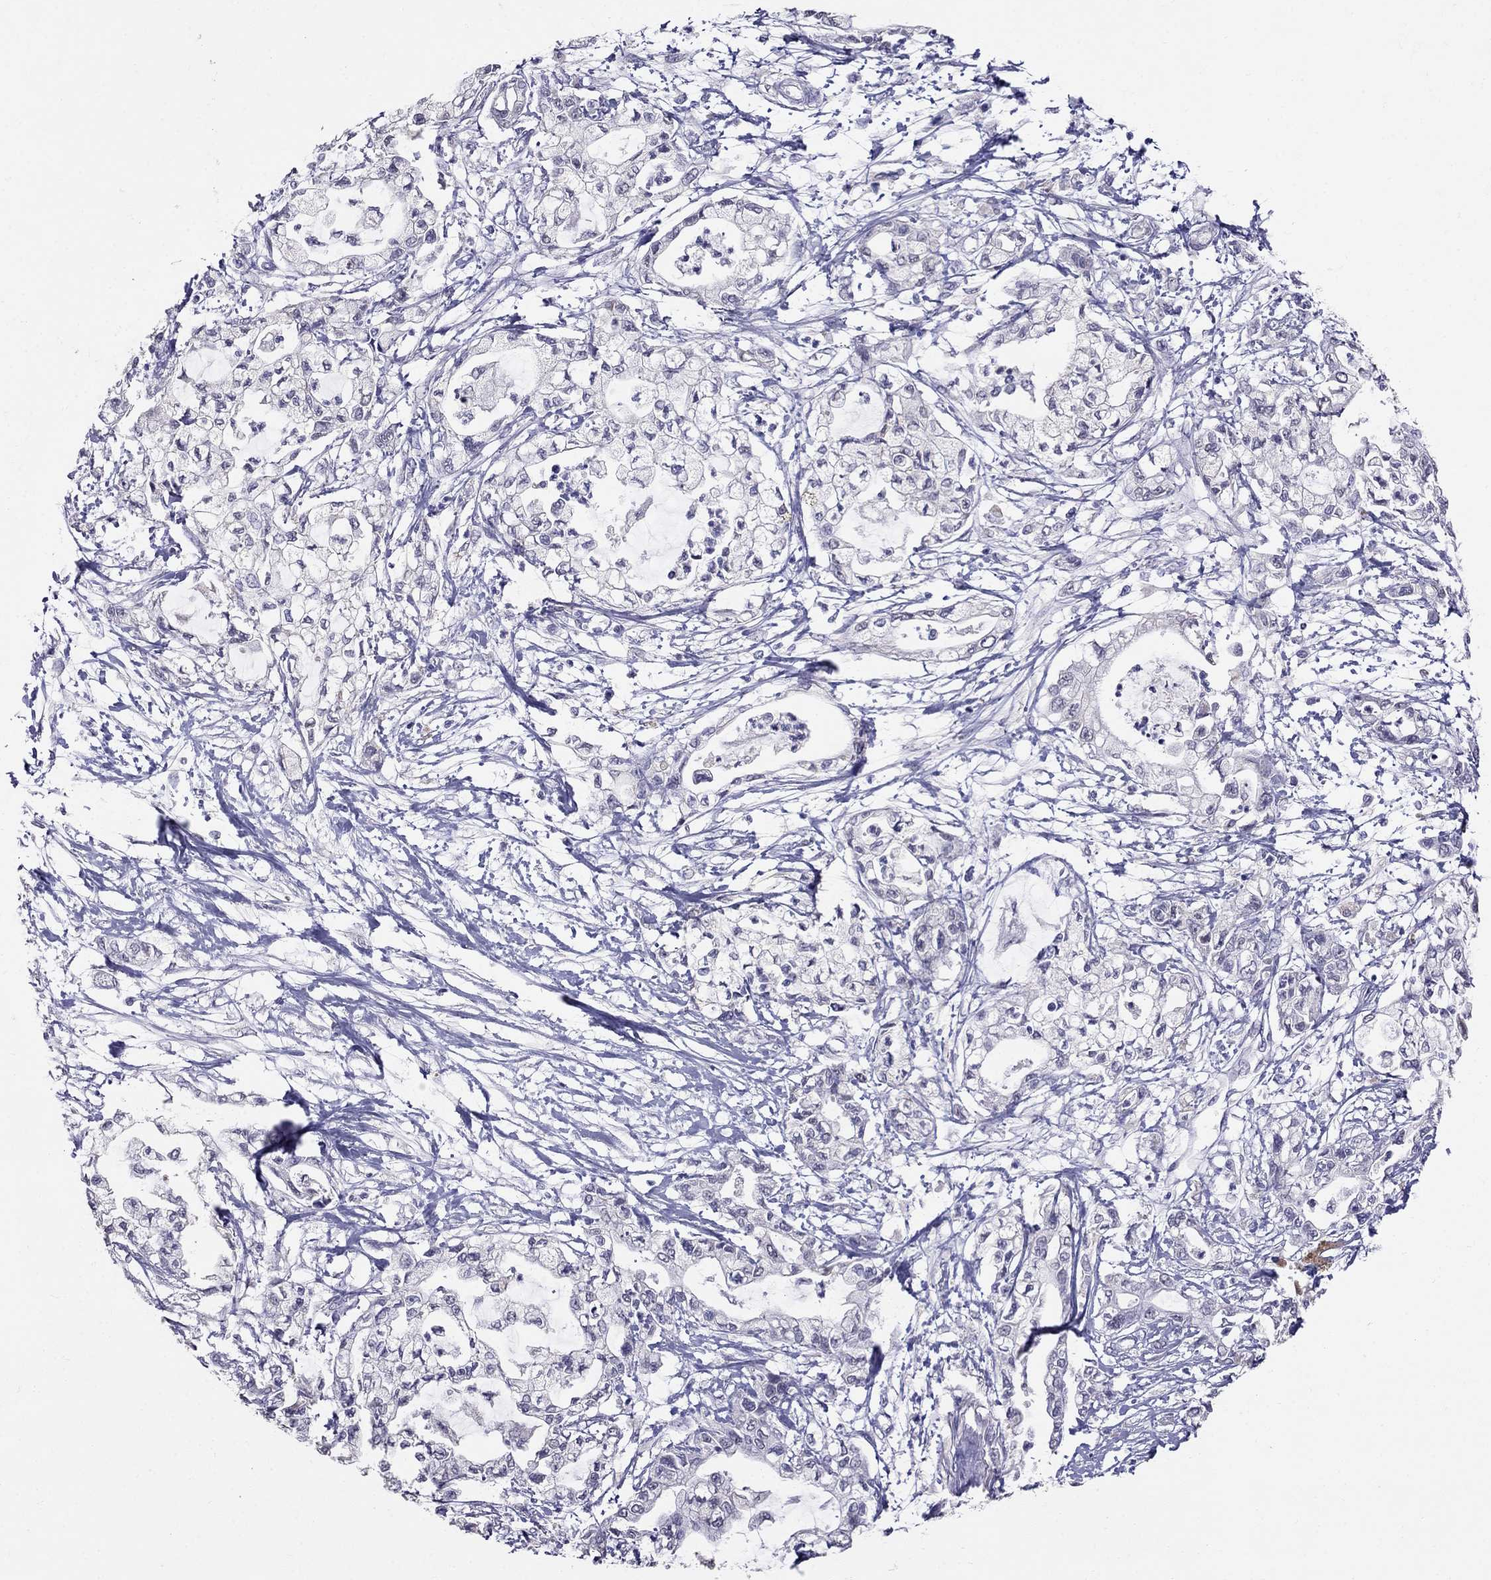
{"staining": {"intensity": "negative", "quantity": "none", "location": "none"}, "tissue": "pancreatic cancer", "cell_type": "Tumor cells", "image_type": "cancer", "snomed": [{"axis": "morphology", "description": "Adenocarcinoma, NOS"}, {"axis": "topography", "description": "Pancreas"}], "caption": "This is an IHC micrograph of adenocarcinoma (pancreatic). There is no positivity in tumor cells.", "gene": "MYO3B", "patient": {"sex": "male", "age": 54}}